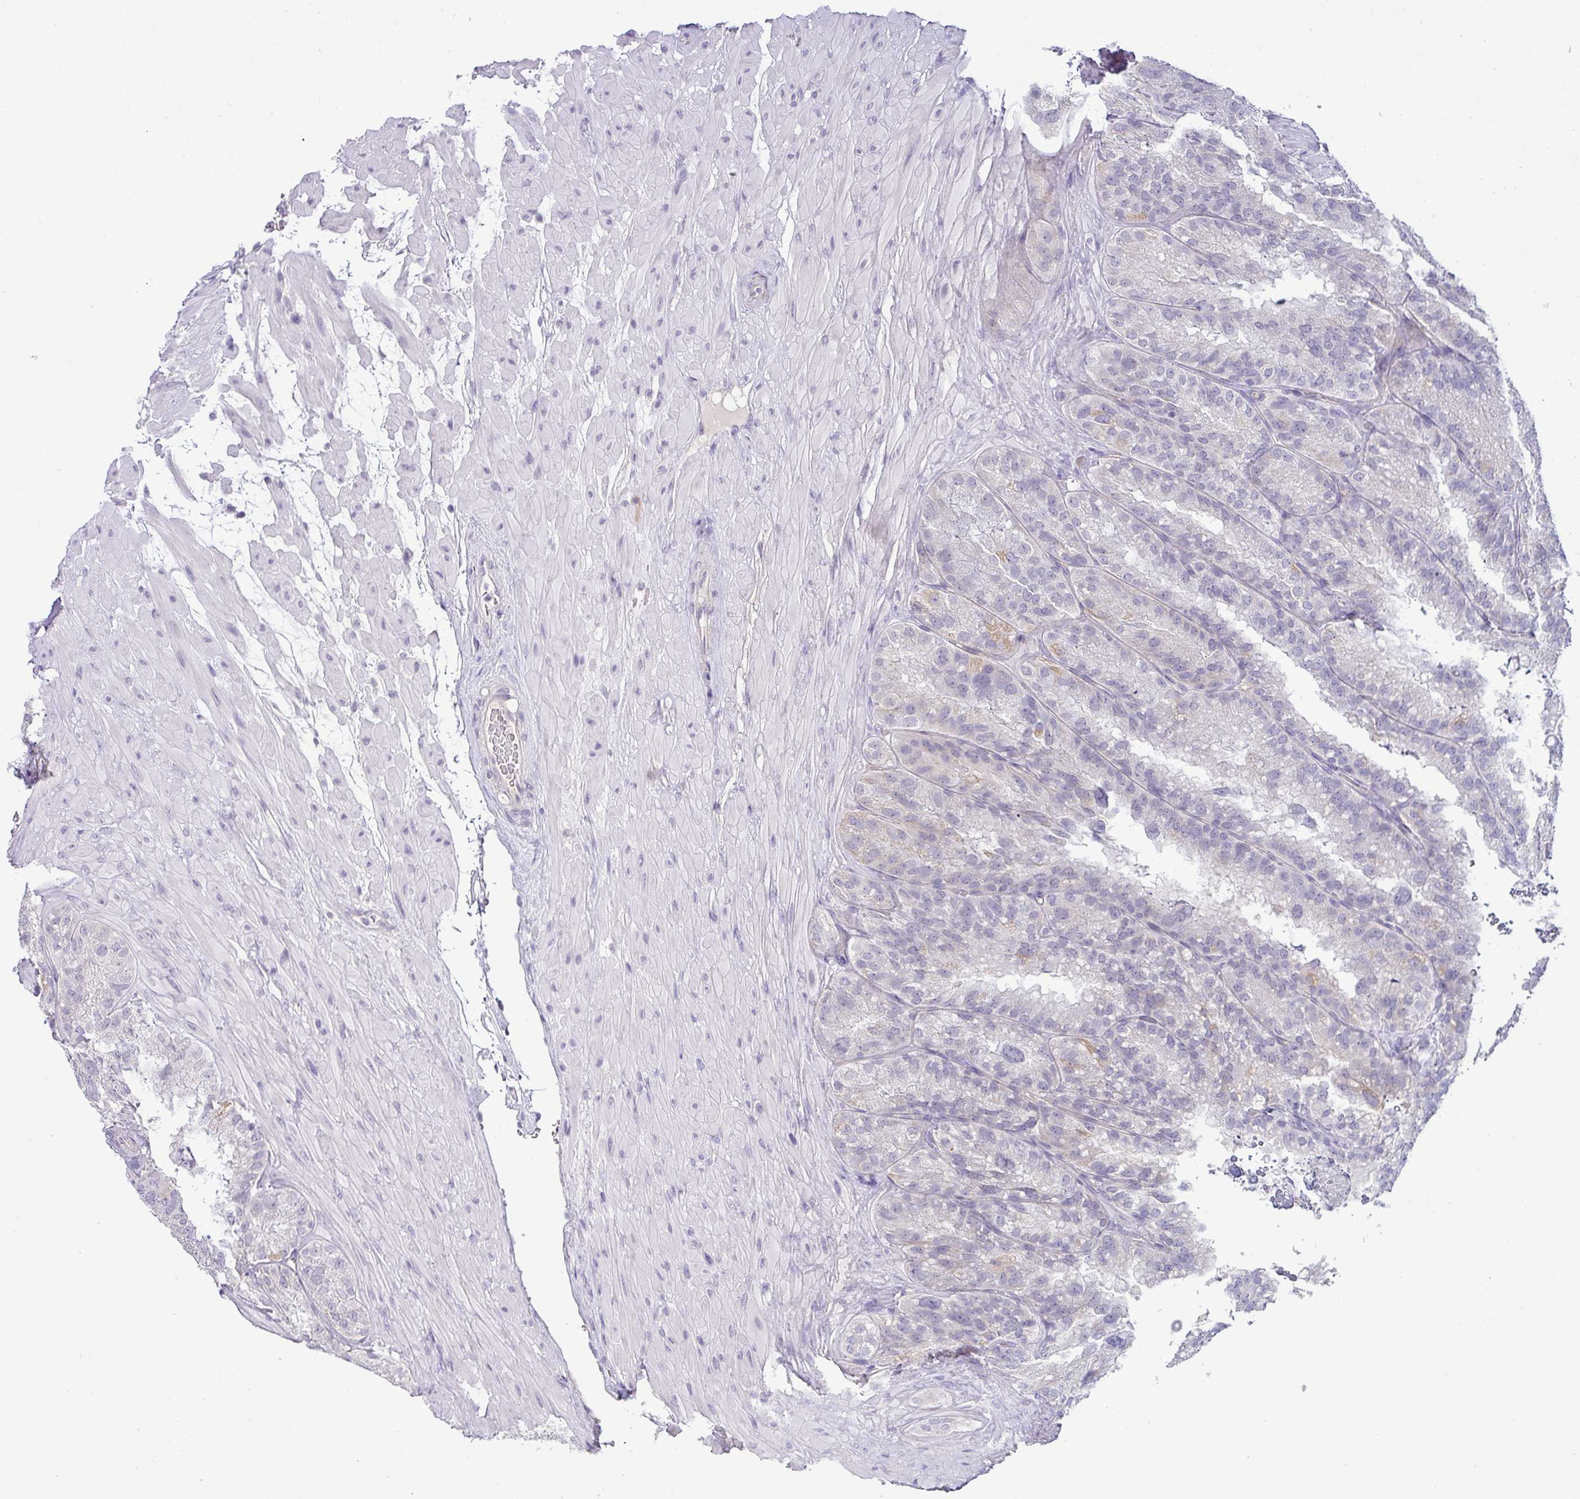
{"staining": {"intensity": "negative", "quantity": "none", "location": "none"}, "tissue": "seminal vesicle", "cell_type": "Glandular cells", "image_type": "normal", "snomed": [{"axis": "morphology", "description": "Normal tissue, NOS"}, {"axis": "topography", "description": "Seminal veicle"}], "caption": "IHC of unremarkable human seminal vesicle demonstrates no staining in glandular cells. (DAB (3,3'-diaminobenzidine) immunohistochemistry with hematoxylin counter stain).", "gene": "HBEGF", "patient": {"sex": "male", "age": 58}}